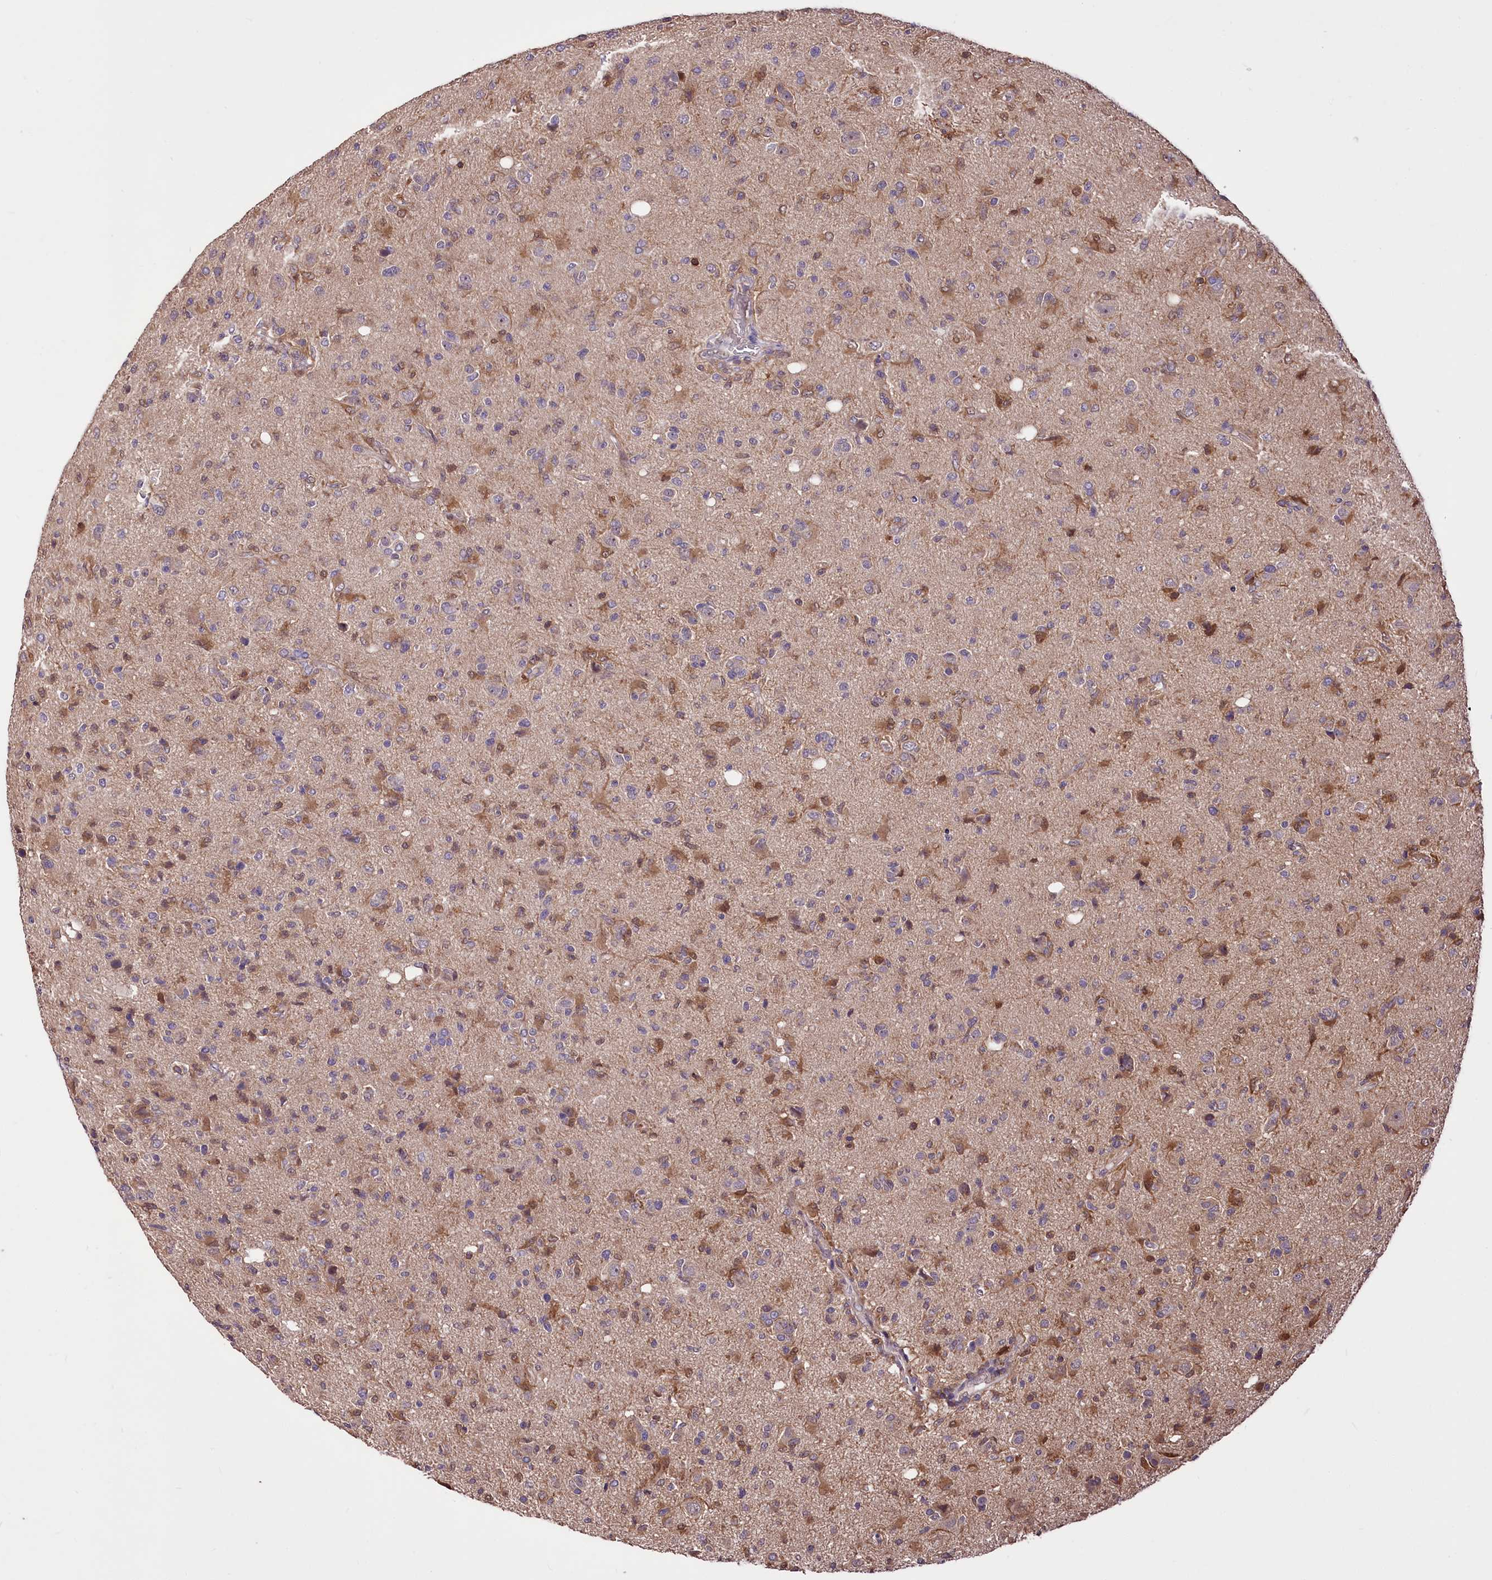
{"staining": {"intensity": "moderate", "quantity": "25%-75%", "location": "cytoplasmic/membranous,nuclear"}, "tissue": "glioma", "cell_type": "Tumor cells", "image_type": "cancer", "snomed": [{"axis": "morphology", "description": "Glioma, malignant, High grade"}, {"axis": "topography", "description": "Brain"}], "caption": "A brown stain highlights moderate cytoplasmic/membranous and nuclear expression of a protein in human high-grade glioma (malignant) tumor cells. (DAB = brown stain, brightfield microscopy at high magnification).", "gene": "SERGEF", "patient": {"sex": "female", "age": 57}}